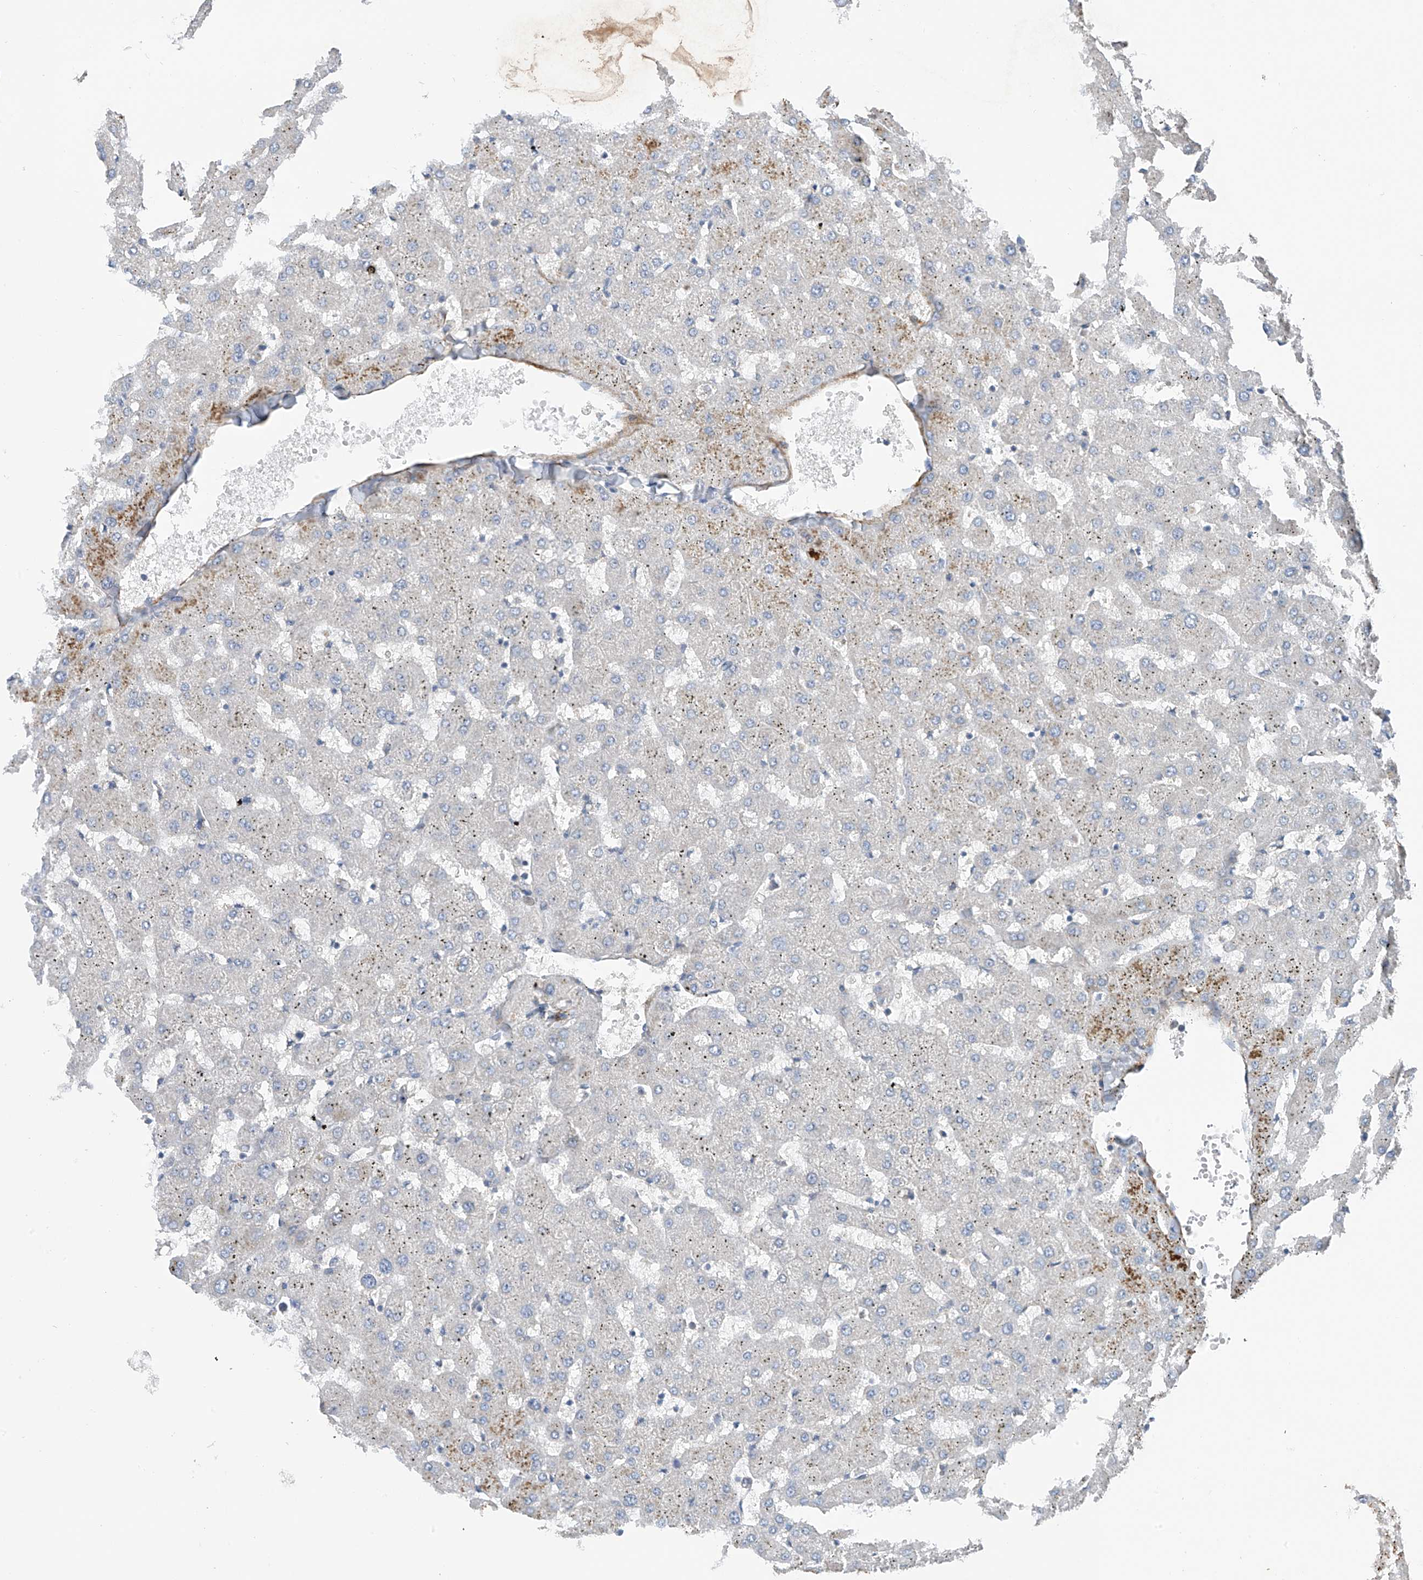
{"staining": {"intensity": "negative", "quantity": "none", "location": "none"}, "tissue": "liver", "cell_type": "Cholangiocytes", "image_type": "normal", "snomed": [{"axis": "morphology", "description": "Normal tissue, NOS"}, {"axis": "topography", "description": "Liver"}], "caption": "Immunohistochemistry photomicrograph of unremarkable liver: human liver stained with DAB demonstrates no significant protein expression in cholangiocytes. (Stains: DAB (3,3'-diaminobenzidine) immunohistochemistry with hematoxylin counter stain, Microscopy: brightfield microscopy at high magnification).", "gene": "GALNTL6", "patient": {"sex": "female", "age": 63}}